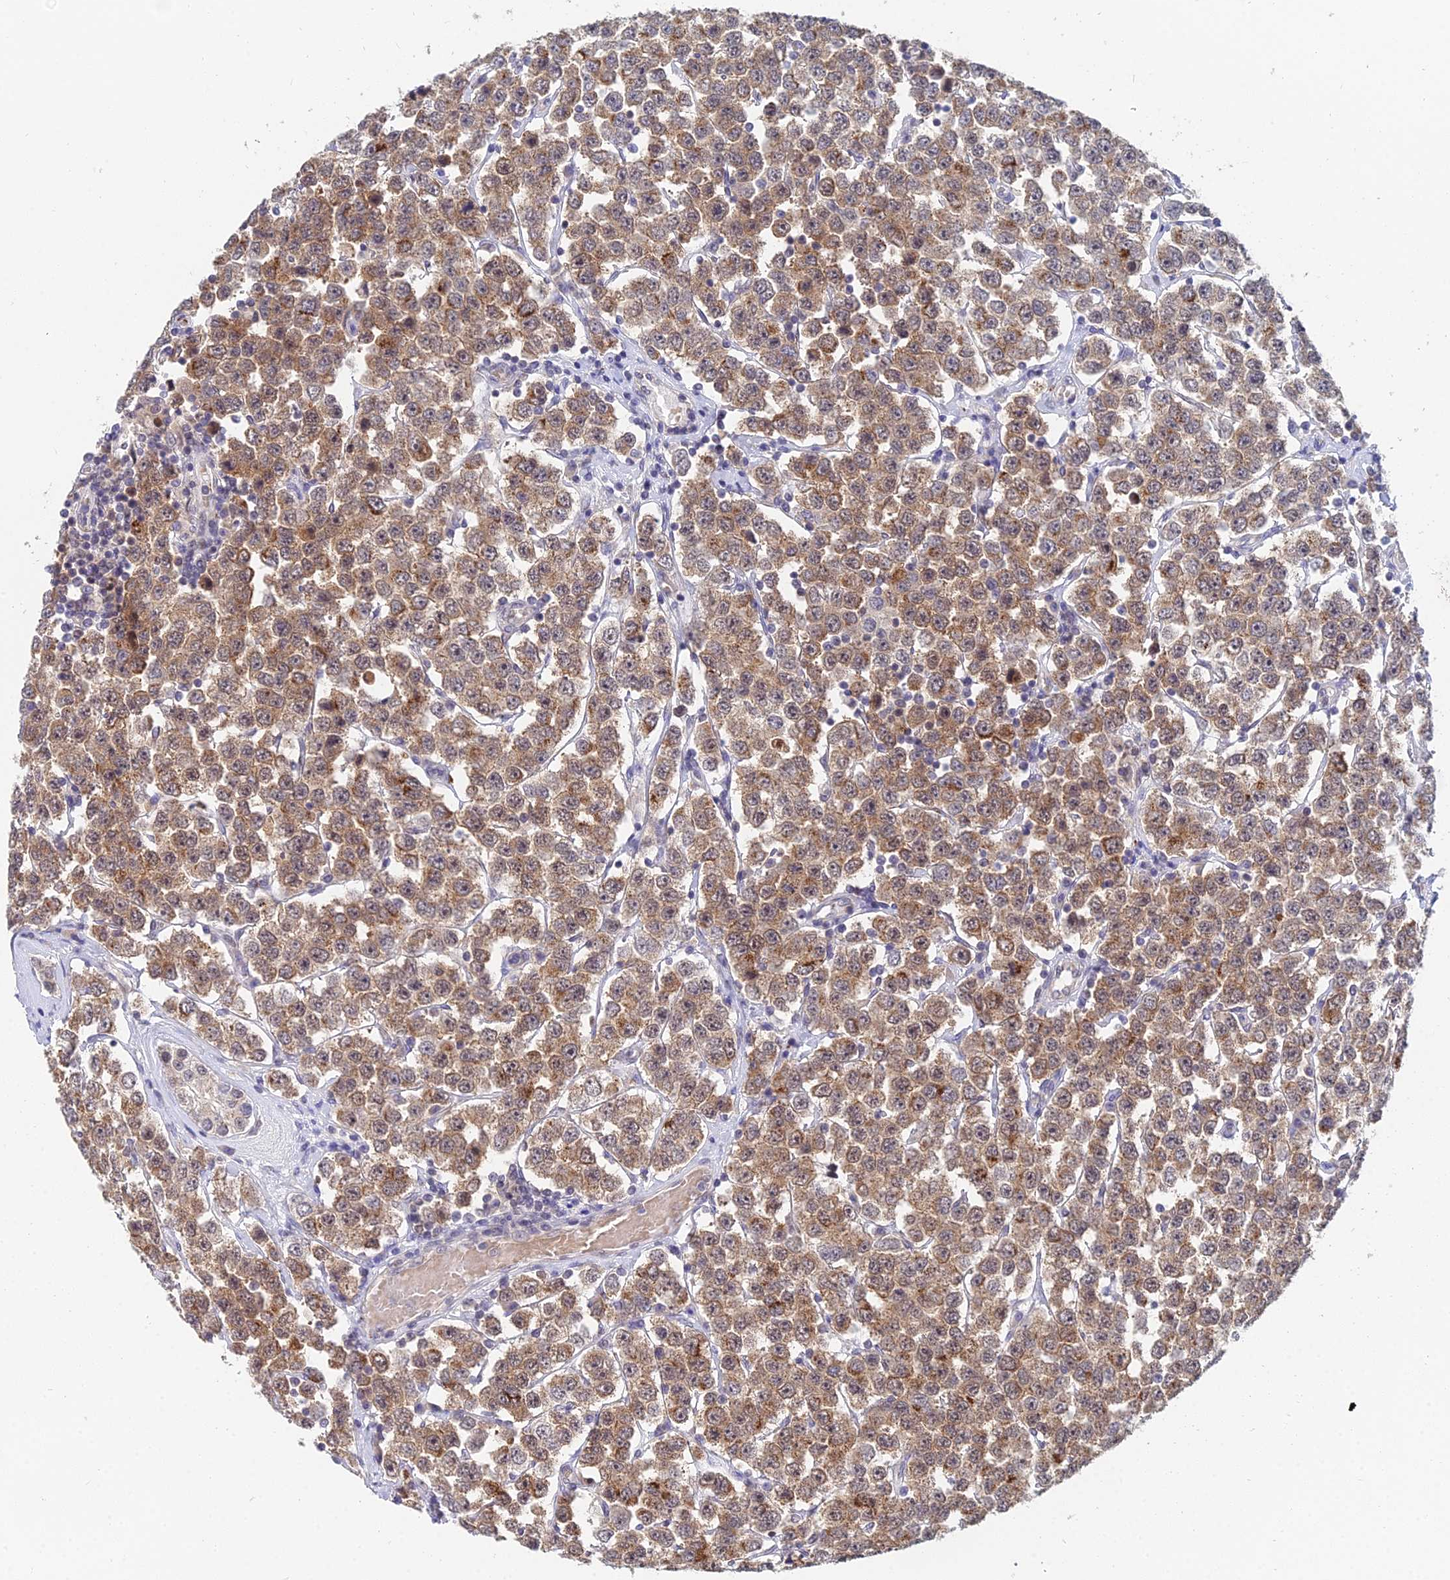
{"staining": {"intensity": "moderate", "quantity": ">75%", "location": "cytoplasmic/membranous,nuclear"}, "tissue": "testis cancer", "cell_type": "Tumor cells", "image_type": "cancer", "snomed": [{"axis": "morphology", "description": "Seminoma, NOS"}, {"axis": "topography", "description": "Testis"}], "caption": "Immunohistochemical staining of human seminoma (testis) reveals moderate cytoplasmic/membranous and nuclear protein positivity in about >75% of tumor cells.", "gene": "THOC3", "patient": {"sex": "male", "age": 28}}